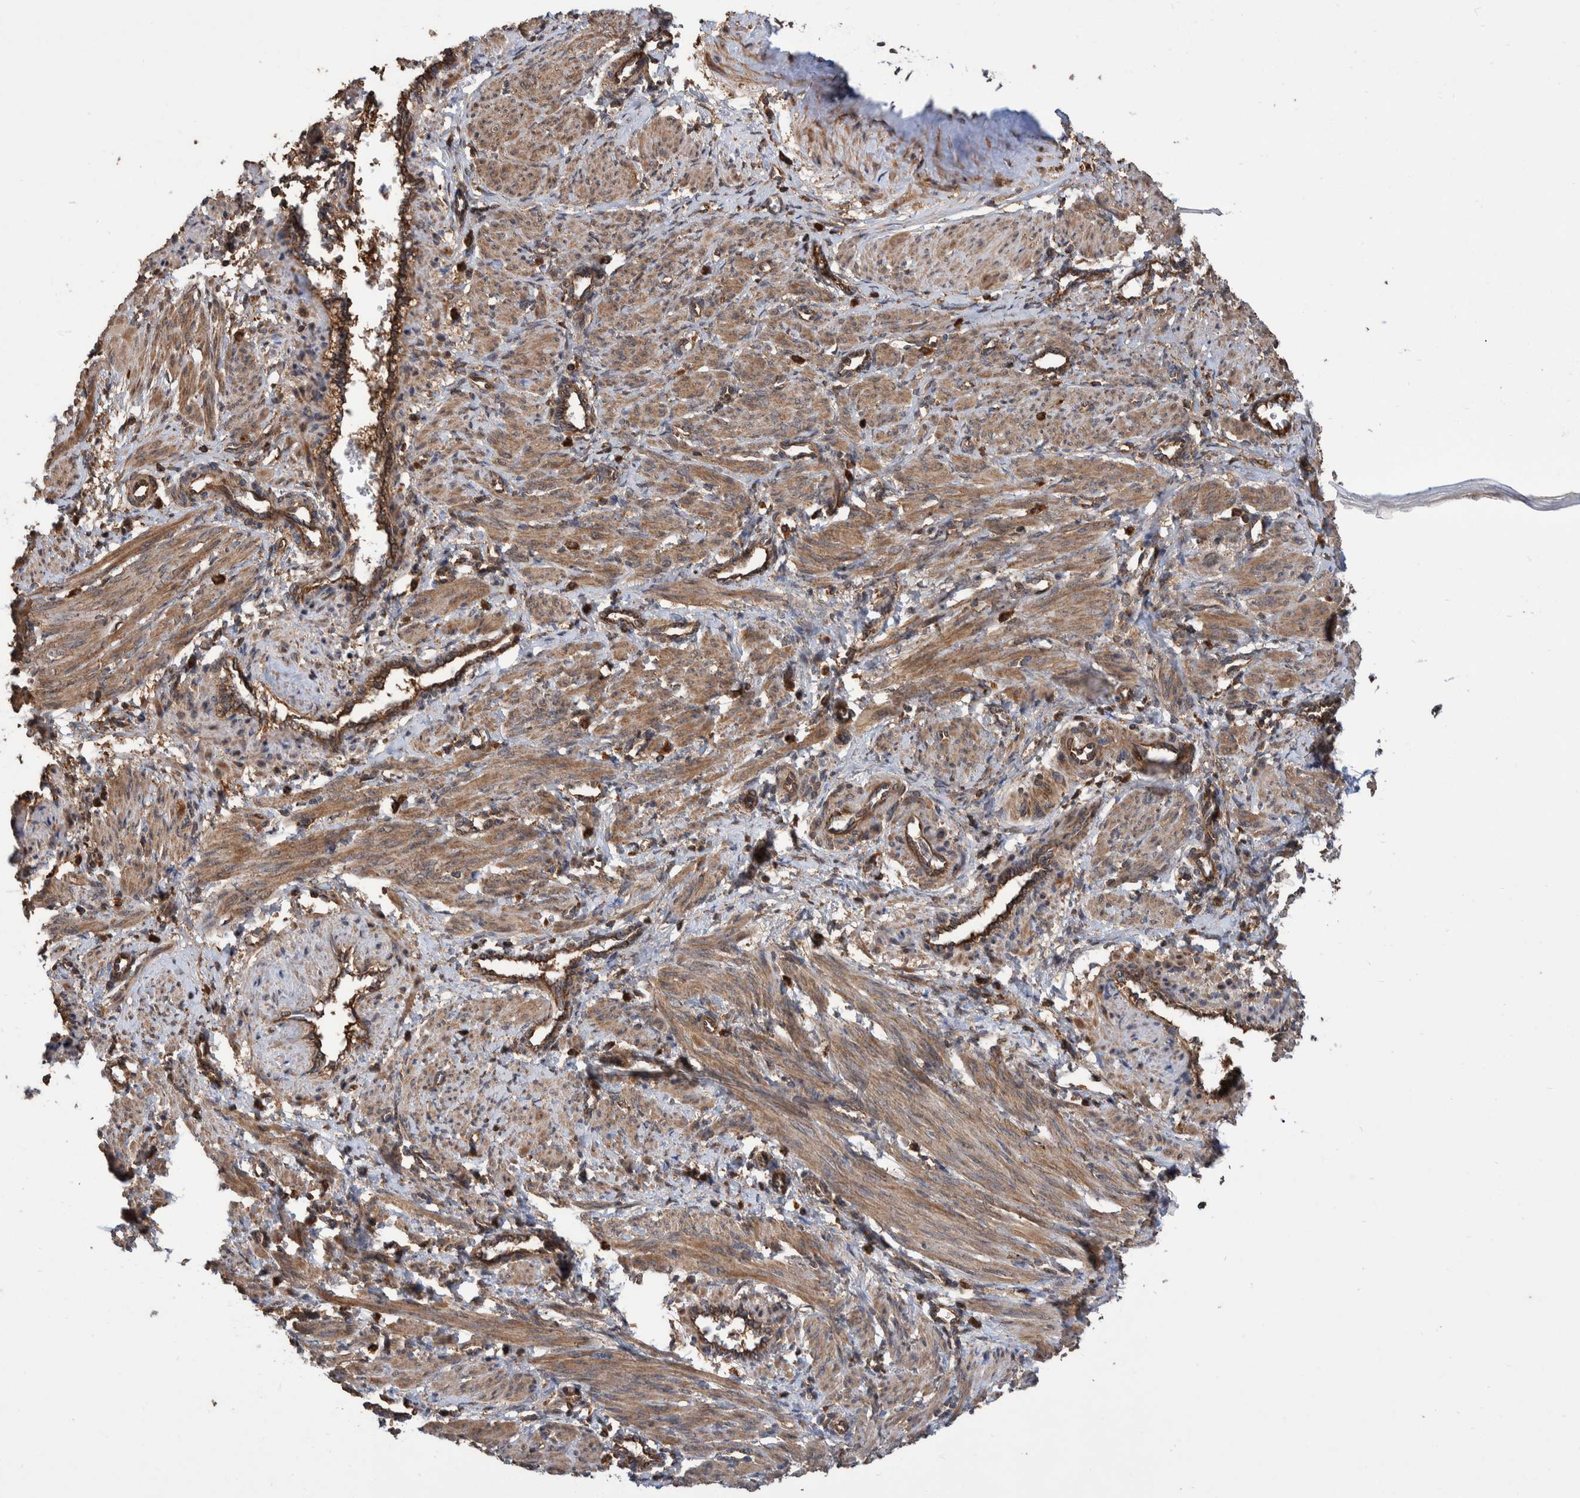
{"staining": {"intensity": "moderate", "quantity": ">75%", "location": "cytoplasmic/membranous"}, "tissue": "smooth muscle", "cell_type": "Smooth muscle cells", "image_type": "normal", "snomed": [{"axis": "morphology", "description": "Normal tissue, NOS"}, {"axis": "topography", "description": "Endometrium"}], "caption": "A brown stain labels moderate cytoplasmic/membranous positivity of a protein in smooth muscle cells of benign smooth muscle.", "gene": "VBP1", "patient": {"sex": "female", "age": 33}}